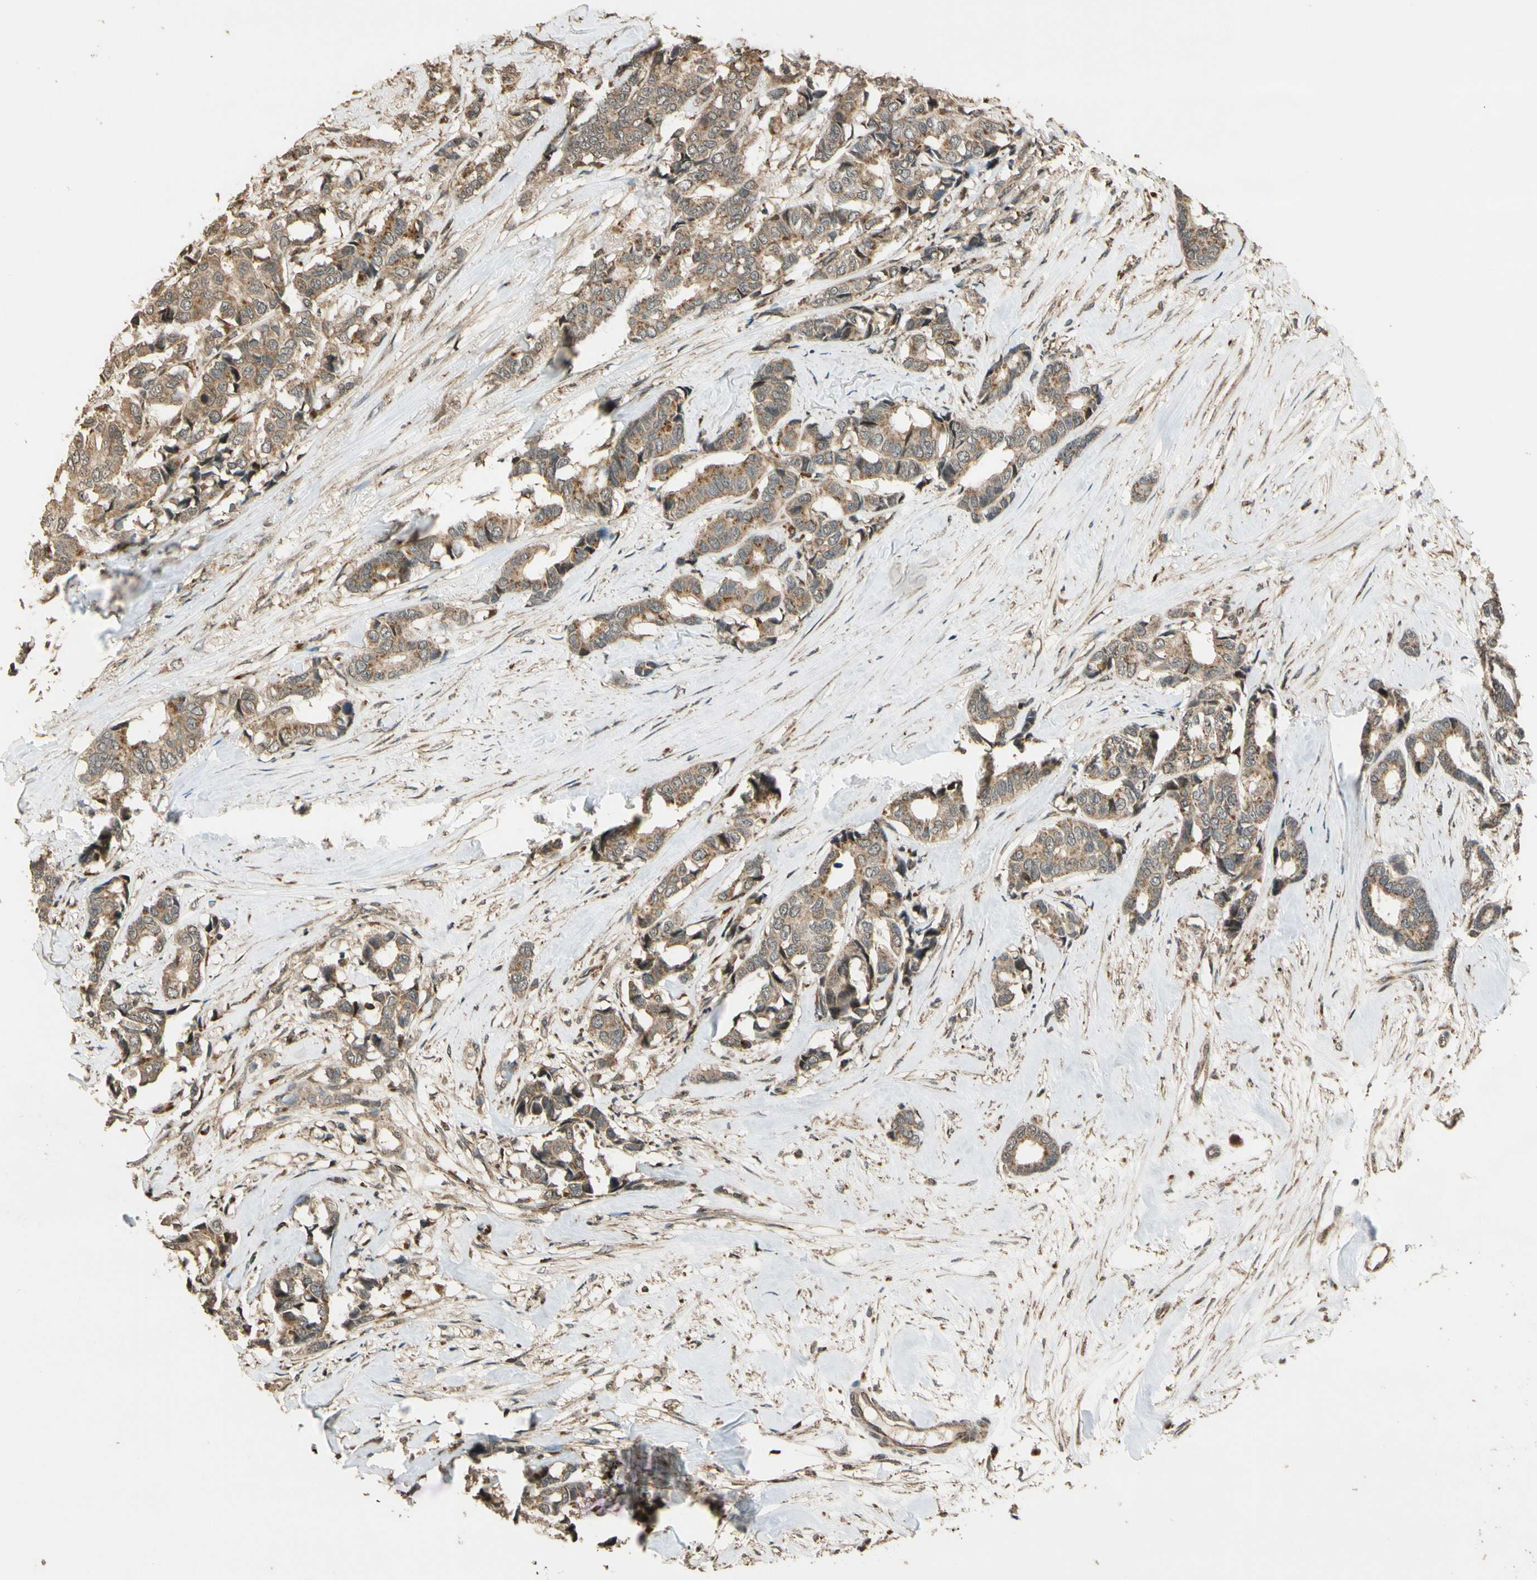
{"staining": {"intensity": "moderate", "quantity": ">75%", "location": "cytoplasmic/membranous"}, "tissue": "breast cancer", "cell_type": "Tumor cells", "image_type": "cancer", "snomed": [{"axis": "morphology", "description": "Duct carcinoma"}, {"axis": "topography", "description": "Breast"}], "caption": "Protein expression analysis of breast infiltrating ductal carcinoma demonstrates moderate cytoplasmic/membranous staining in about >75% of tumor cells.", "gene": "LAMTOR1", "patient": {"sex": "female", "age": 87}}